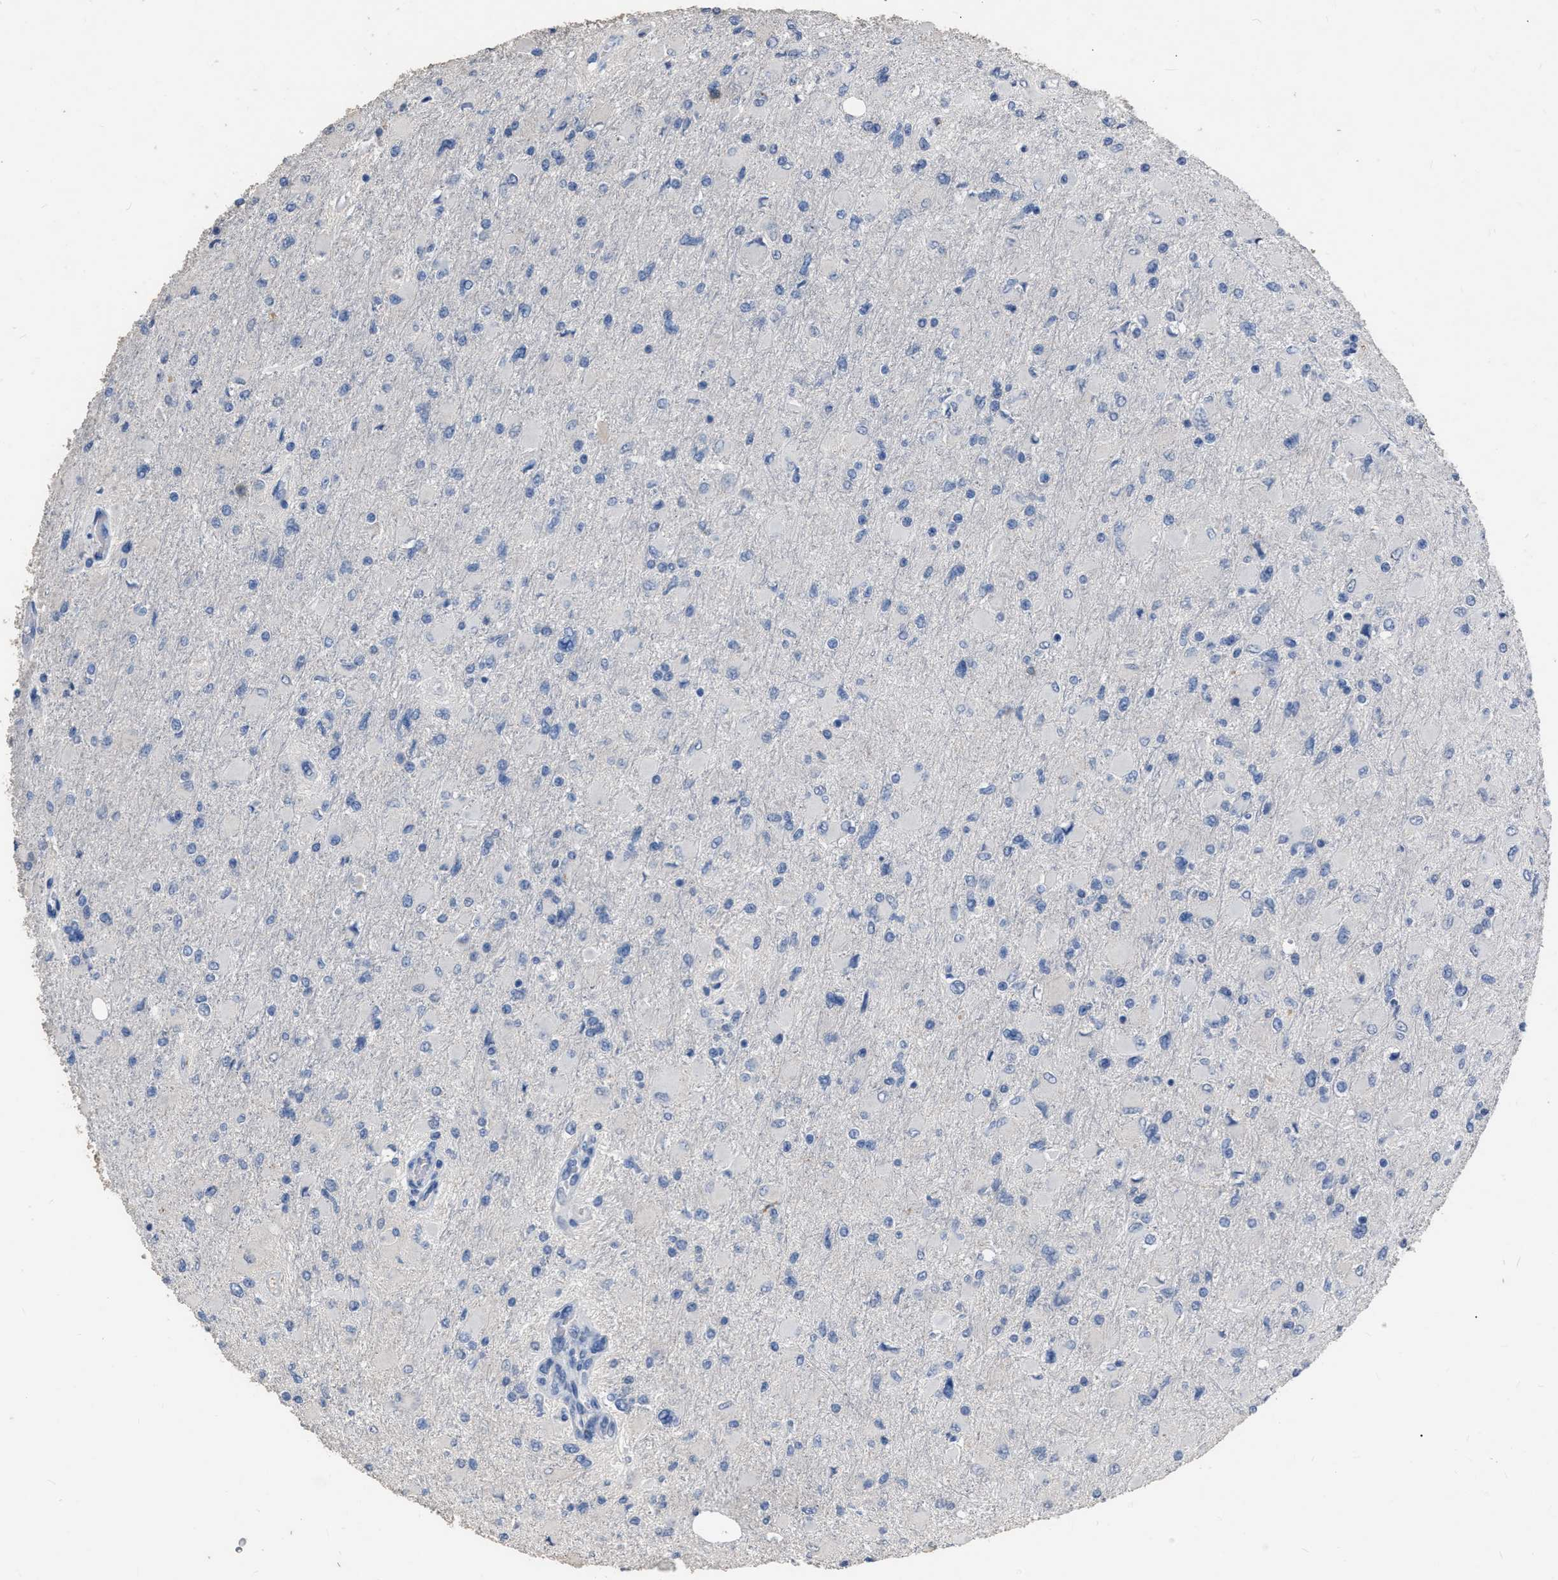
{"staining": {"intensity": "negative", "quantity": "none", "location": "none"}, "tissue": "glioma", "cell_type": "Tumor cells", "image_type": "cancer", "snomed": [{"axis": "morphology", "description": "Glioma, malignant, High grade"}, {"axis": "topography", "description": "Cerebral cortex"}], "caption": "This is an IHC histopathology image of human malignant glioma (high-grade). There is no staining in tumor cells.", "gene": "HABP2", "patient": {"sex": "female", "age": 36}}